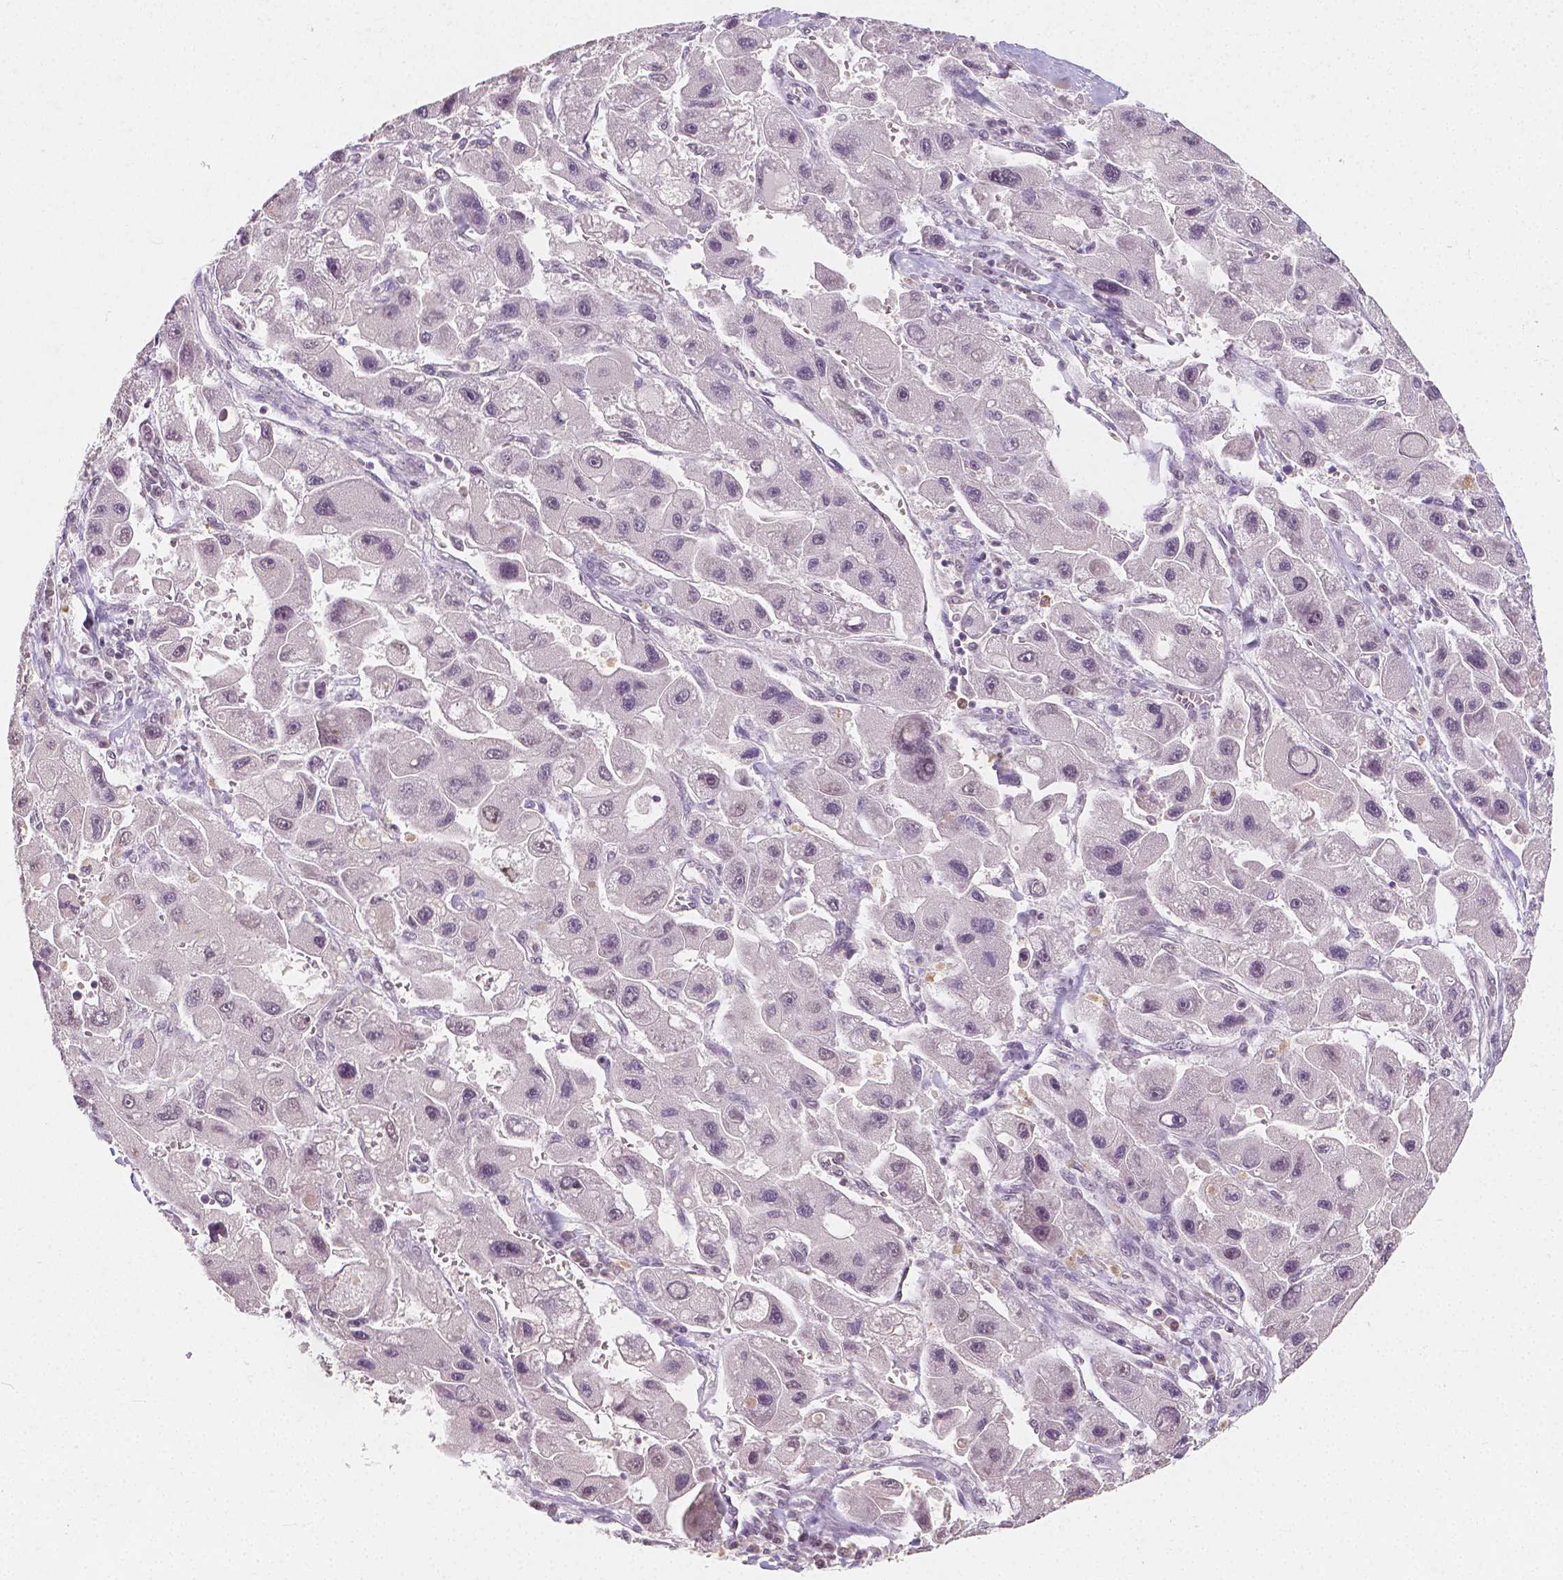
{"staining": {"intensity": "negative", "quantity": "none", "location": "none"}, "tissue": "liver cancer", "cell_type": "Tumor cells", "image_type": "cancer", "snomed": [{"axis": "morphology", "description": "Carcinoma, Hepatocellular, NOS"}, {"axis": "topography", "description": "Liver"}], "caption": "This image is of liver cancer (hepatocellular carcinoma) stained with immunohistochemistry (IHC) to label a protein in brown with the nuclei are counter-stained blue. There is no positivity in tumor cells.", "gene": "NOLC1", "patient": {"sex": "male", "age": 24}}